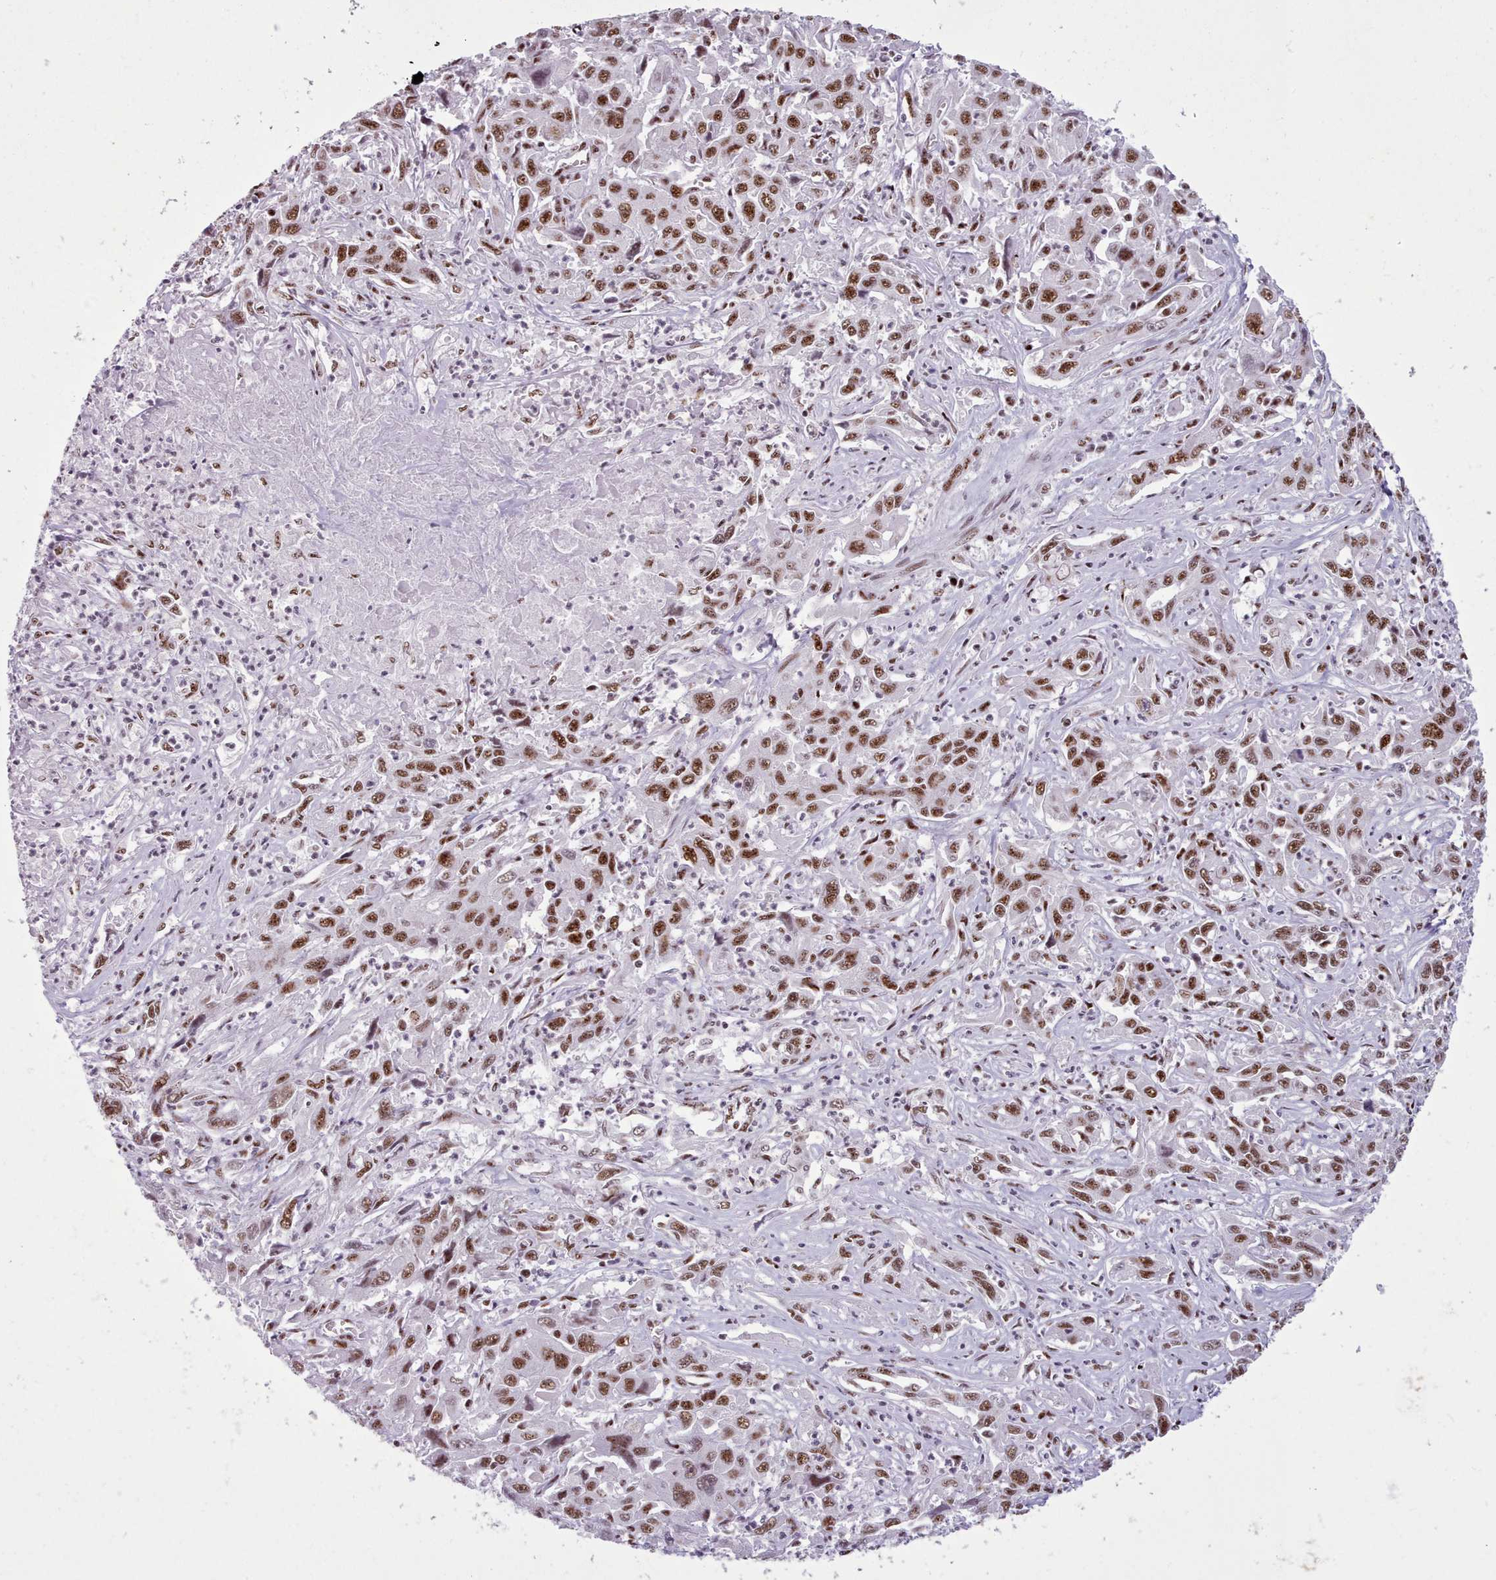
{"staining": {"intensity": "strong", "quantity": ">75%", "location": "nuclear"}, "tissue": "liver cancer", "cell_type": "Tumor cells", "image_type": "cancer", "snomed": [{"axis": "morphology", "description": "Carcinoma, Hepatocellular, NOS"}, {"axis": "topography", "description": "Liver"}], "caption": "Brown immunohistochemical staining in liver hepatocellular carcinoma shows strong nuclear staining in about >75% of tumor cells.", "gene": "TMEM35B", "patient": {"sex": "male", "age": 63}}